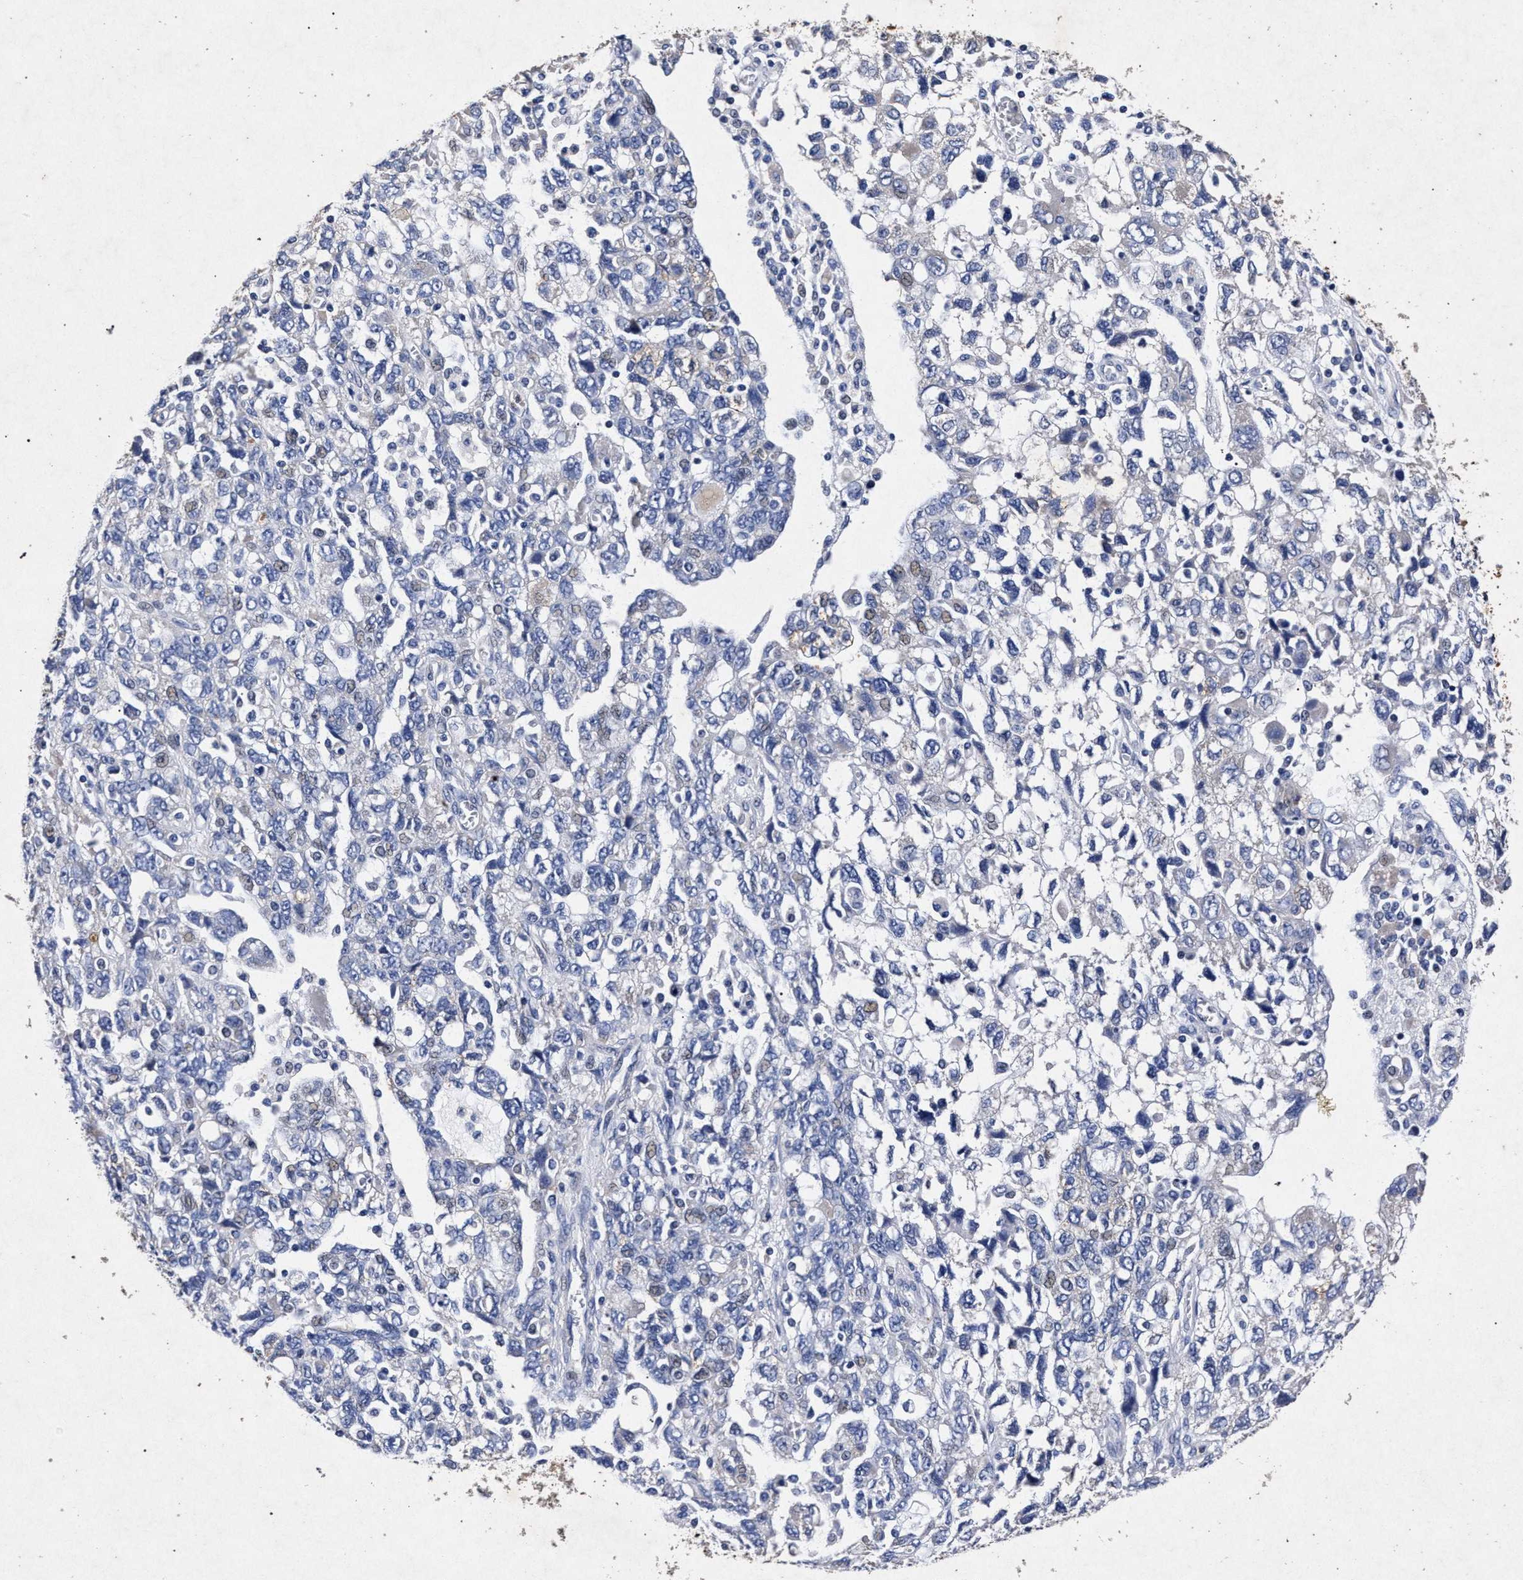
{"staining": {"intensity": "negative", "quantity": "none", "location": "none"}, "tissue": "ovarian cancer", "cell_type": "Tumor cells", "image_type": "cancer", "snomed": [{"axis": "morphology", "description": "Carcinoma, NOS"}, {"axis": "morphology", "description": "Cystadenocarcinoma, serous, NOS"}, {"axis": "topography", "description": "Ovary"}], "caption": "Immunohistochemical staining of carcinoma (ovarian) shows no significant staining in tumor cells. Nuclei are stained in blue.", "gene": "ATP1A2", "patient": {"sex": "female", "age": 69}}